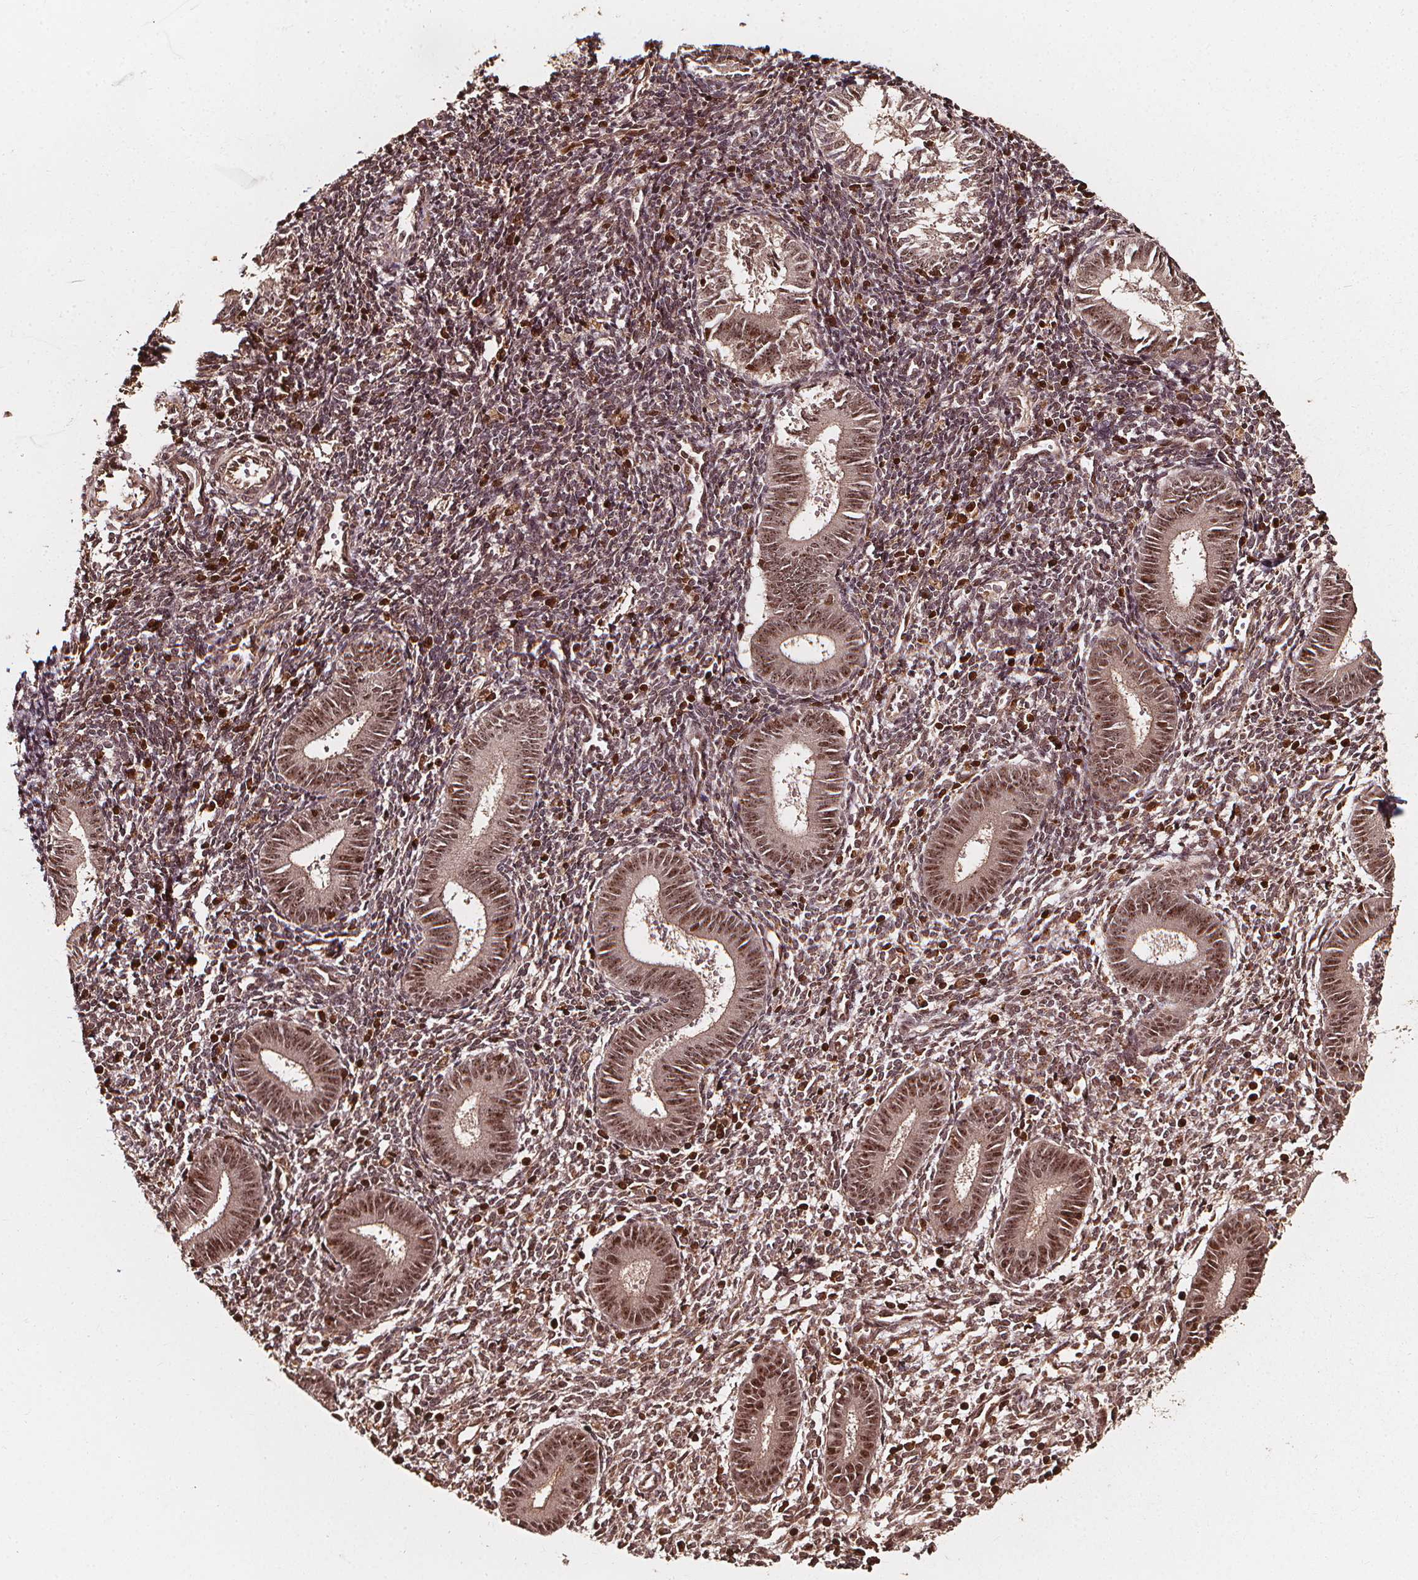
{"staining": {"intensity": "moderate", "quantity": "25%-75%", "location": "nuclear"}, "tissue": "endometrium", "cell_type": "Cells in endometrial stroma", "image_type": "normal", "snomed": [{"axis": "morphology", "description": "Normal tissue, NOS"}, {"axis": "topography", "description": "Endometrium"}], "caption": "This is an image of IHC staining of benign endometrium, which shows moderate staining in the nuclear of cells in endometrial stroma.", "gene": "EXOSC9", "patient": {"sex": "female", "age": 25}}